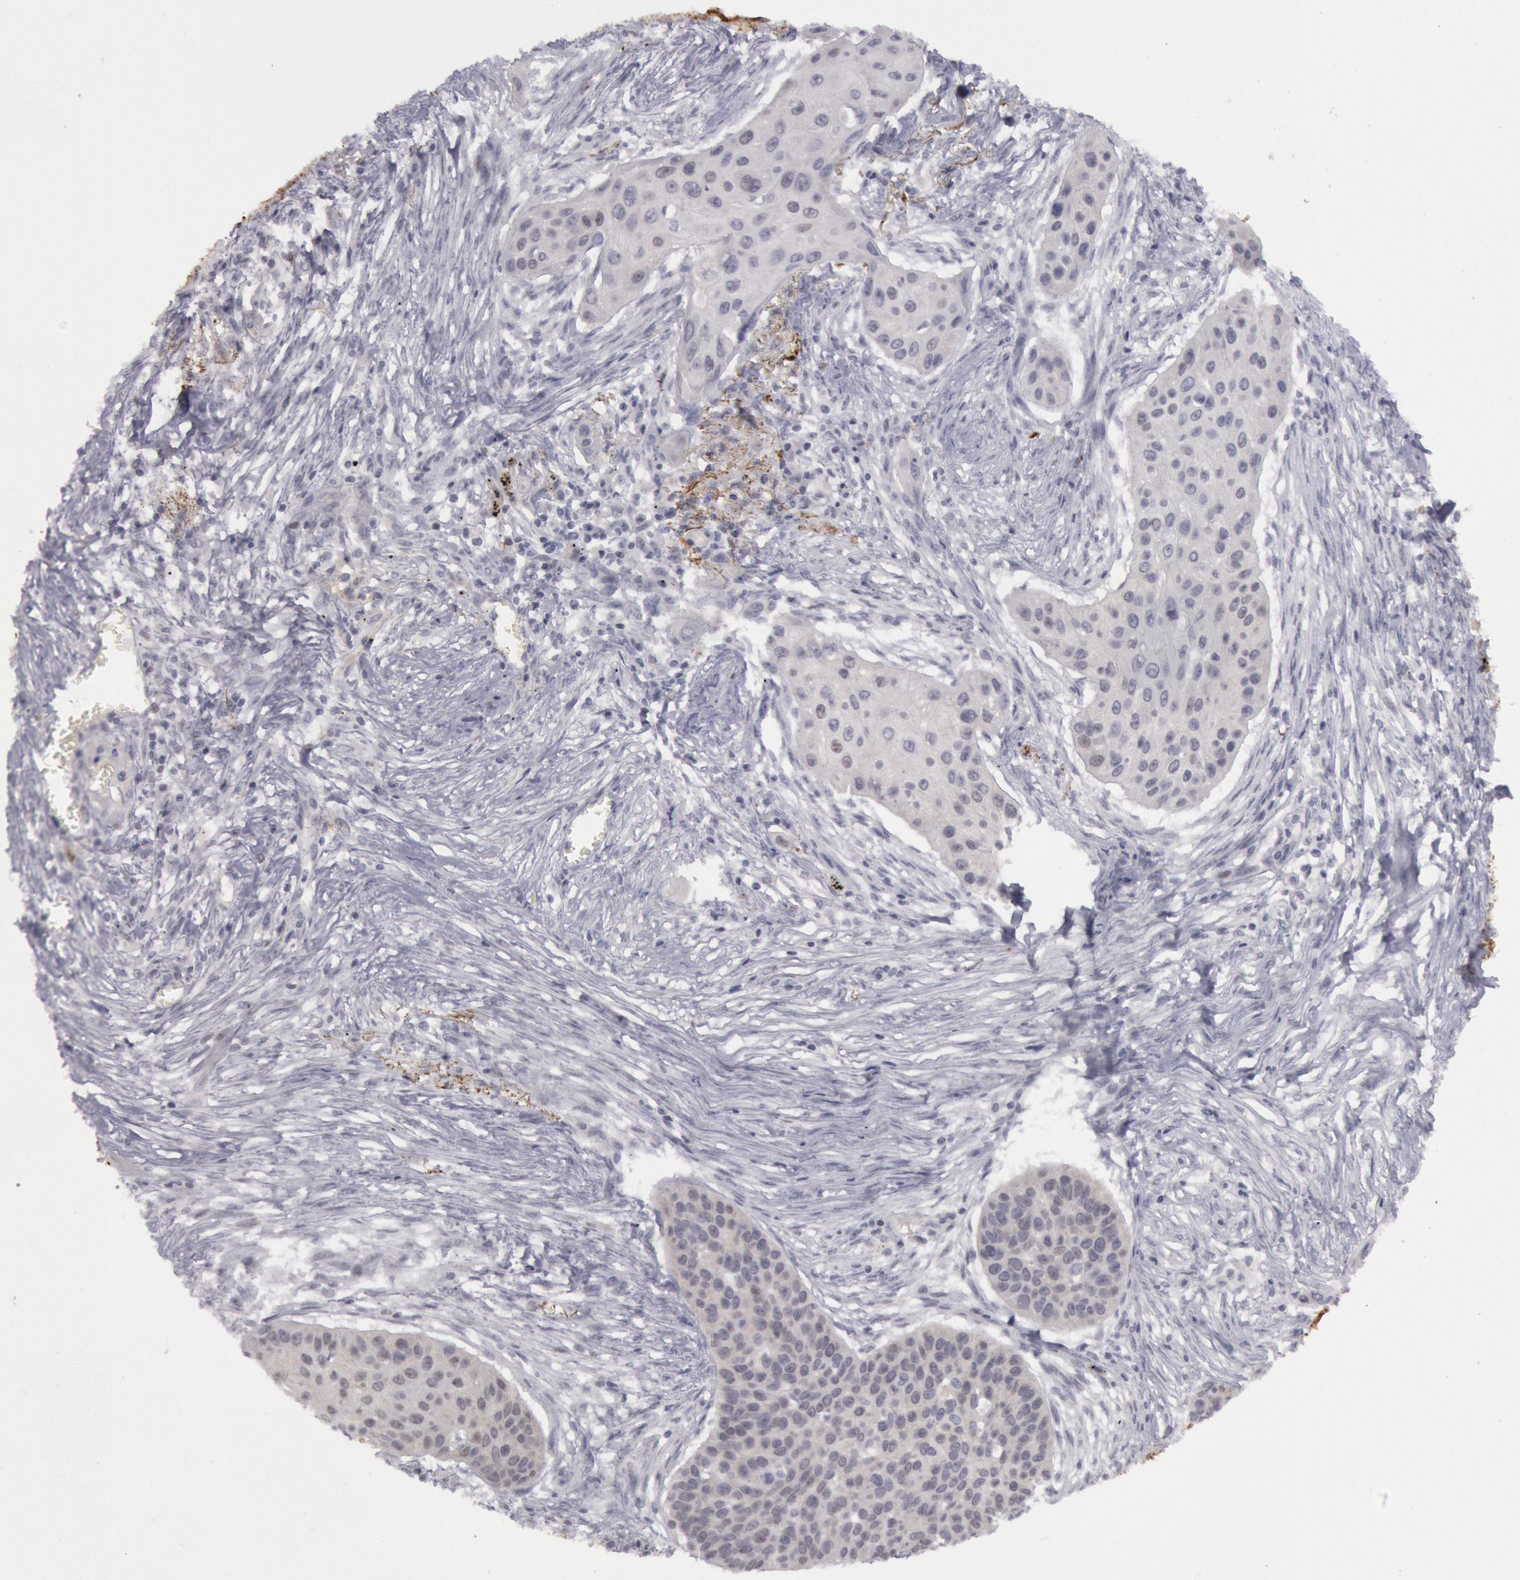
{"staining": {"intensity": "negative", "quantity": "none", "location": "none"}, "tissue": "lung cancer", "cell_type": "Tumor cells", "image_type": "cancer", "snomed": [{"axis": "morphology", "description": "Squamous cell carcinoma, NOS"}, {"axis": "topography", "description": "Lung"}], "caption": "High power microscopy image of an immunohistochemistry image of lung cancer, revealing no significant expression in tumor cells. The staining is performed using DAB (3,3'-diaminobenzidine) brown chromogen with nuclei counter-stained in using hematoxylin.", "gene": "JOSD1", "patient": {"sex": "male", "age": 71}}